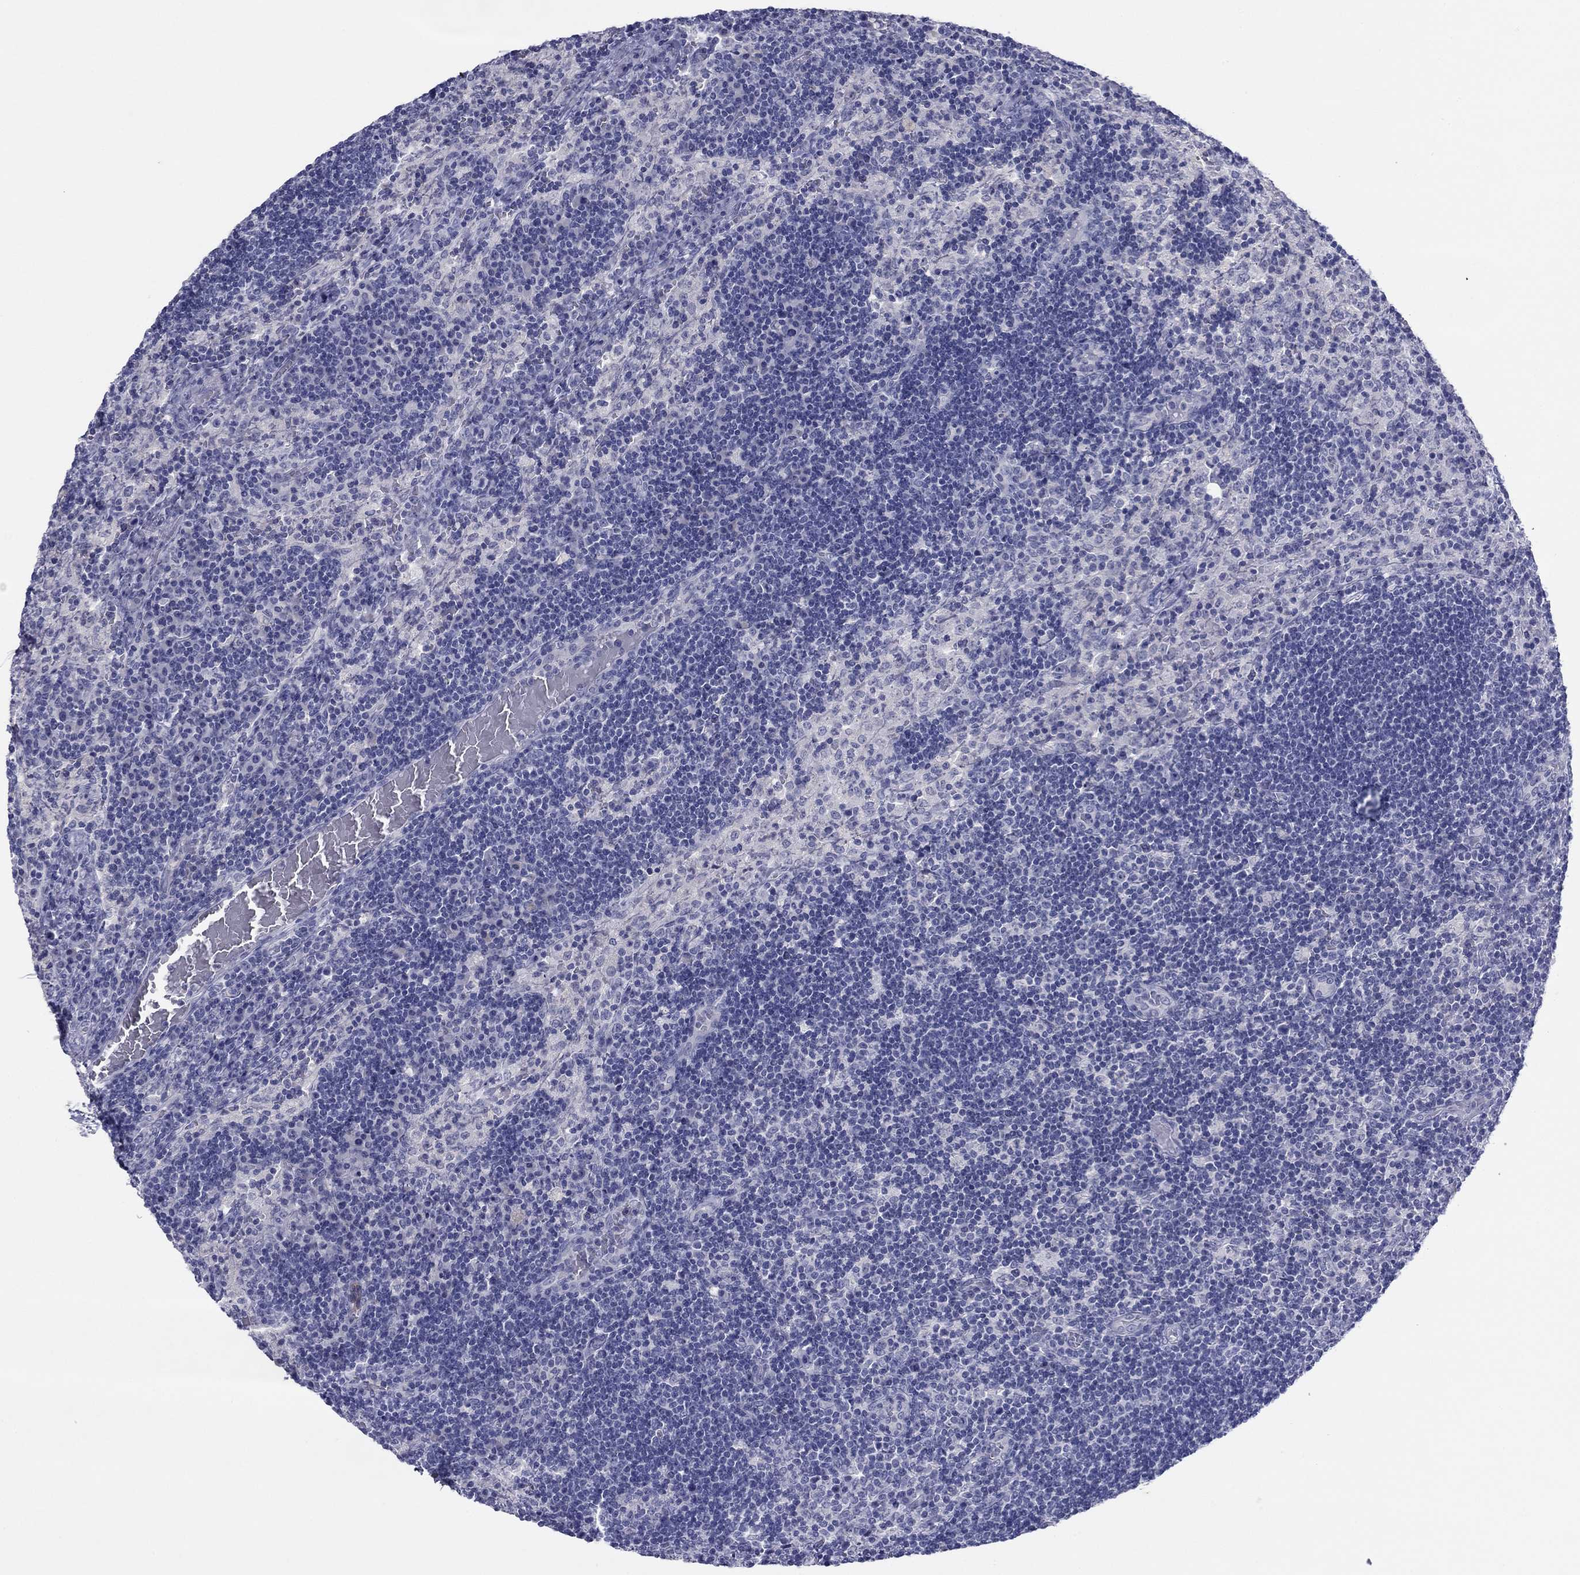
{"staining": {"intensity": "negative", "quantity": "none", "location": "none"}, "tissue": "lymph node", "cell_type": "Germinal center cells", "image_type": "normal", "snomed": [{"axis": "morphology", "description": "Normal tissue, NOS"}, {"axis": "topography", "description": "Lymph node"}], "caption": "Immunohistochemical staining of normal human lymph node shows no significant expression in germinal center cells.", "gene": "PLS1", "patient": {"sex": "male", "age": 63}}